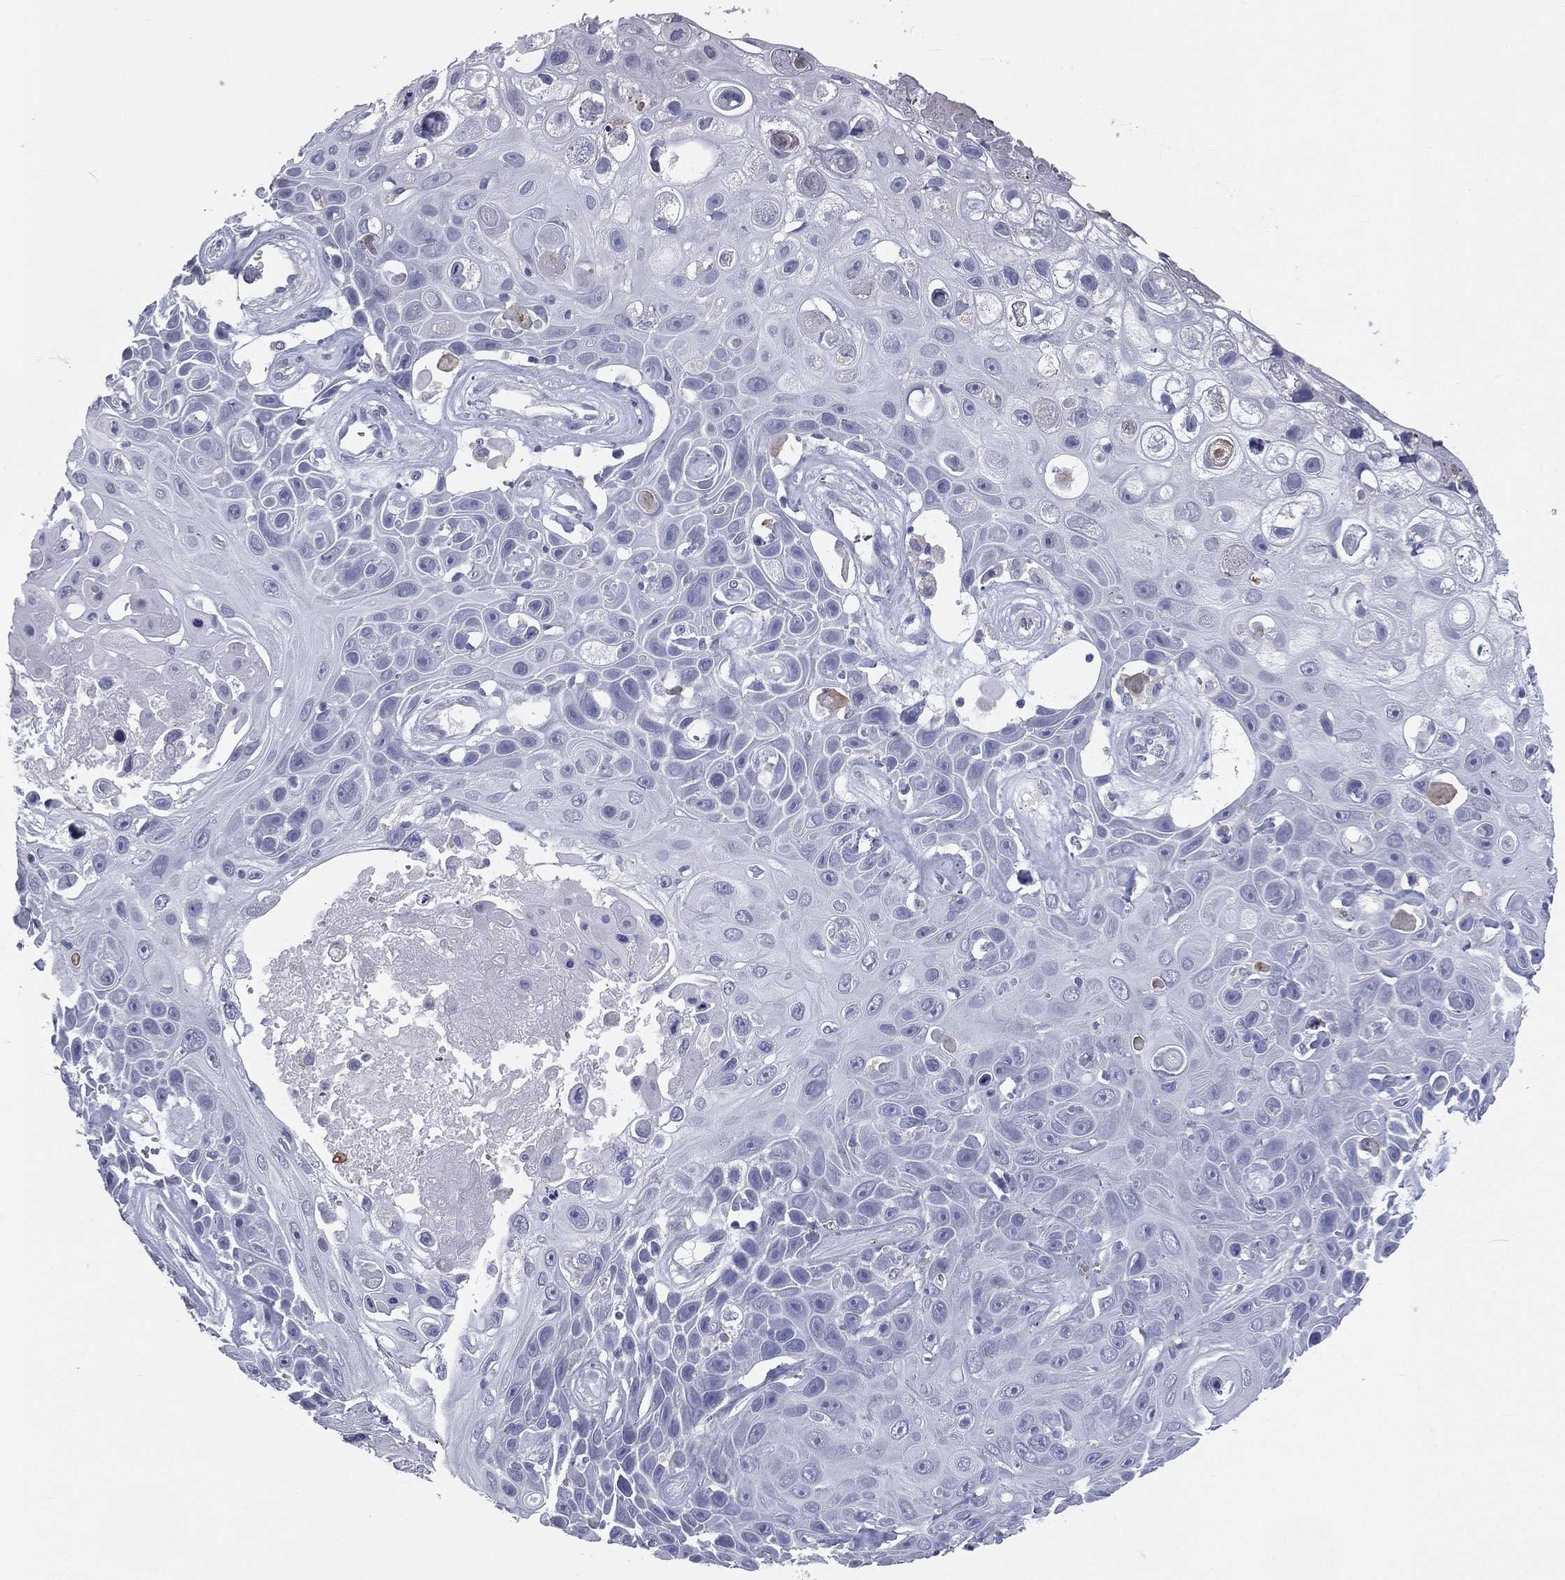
{"staining": {"intensity": "negative", "quantity": "none", "location": "none"}, "tissue": "skin cancer", "cell_type": "Tumor cells", "image_type": "cancer", "snomed": [{"axis": "morphology", "description": "Squamous cell carcinoma, NOS"}, {"axis": "topography", "description": "Skin"}], "caption": "Human squamous cell carcinoma (skin) stained for a protein using immunohistochemistry exhibits no staining in tumor cells.", "gene": "ESX1", "patient": {"sex": "male", "age": 82}}